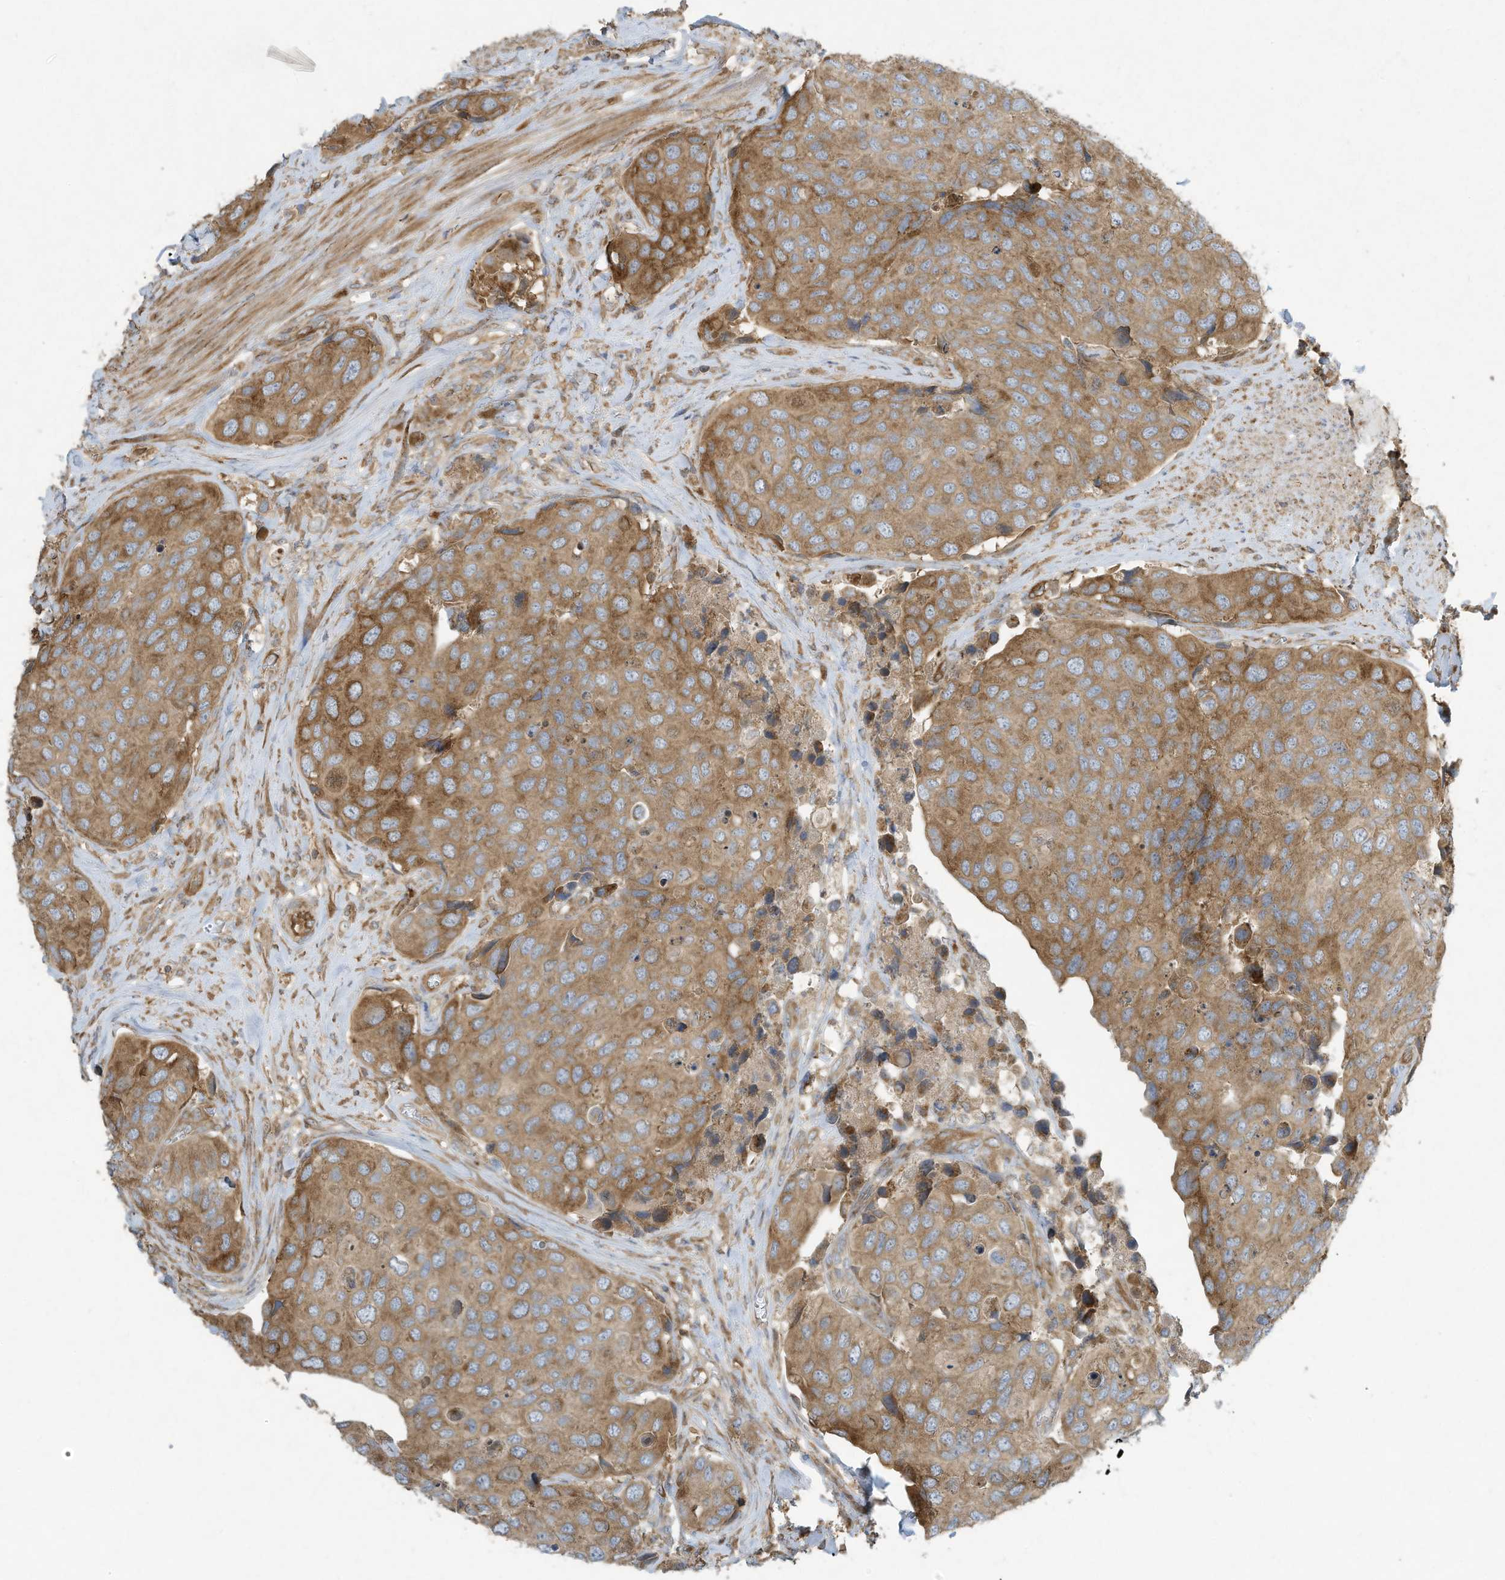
{"staining": {"intensity": "moderate", "quantity": ">75%", "location": "cytoplasmic/membranous"}, "tissue": "urothelial cancer", "cell_type": "Tumor cells", "image_type": "cancer", "snomed": [{"axis": "morphology", "description": "Urothelial carcinoma, High grade"}, {"axis": "topography", "description": "Urinary bladder"}], "caption": "About >75% of tumor cells in human urothelial cancer demonstrate moderate cytoplasmic/membranous protein positivity as visualized by brown immunohistochemical staining.", "gene": "SYNJ2", "patient": {"sex": "male", "age": 74}}